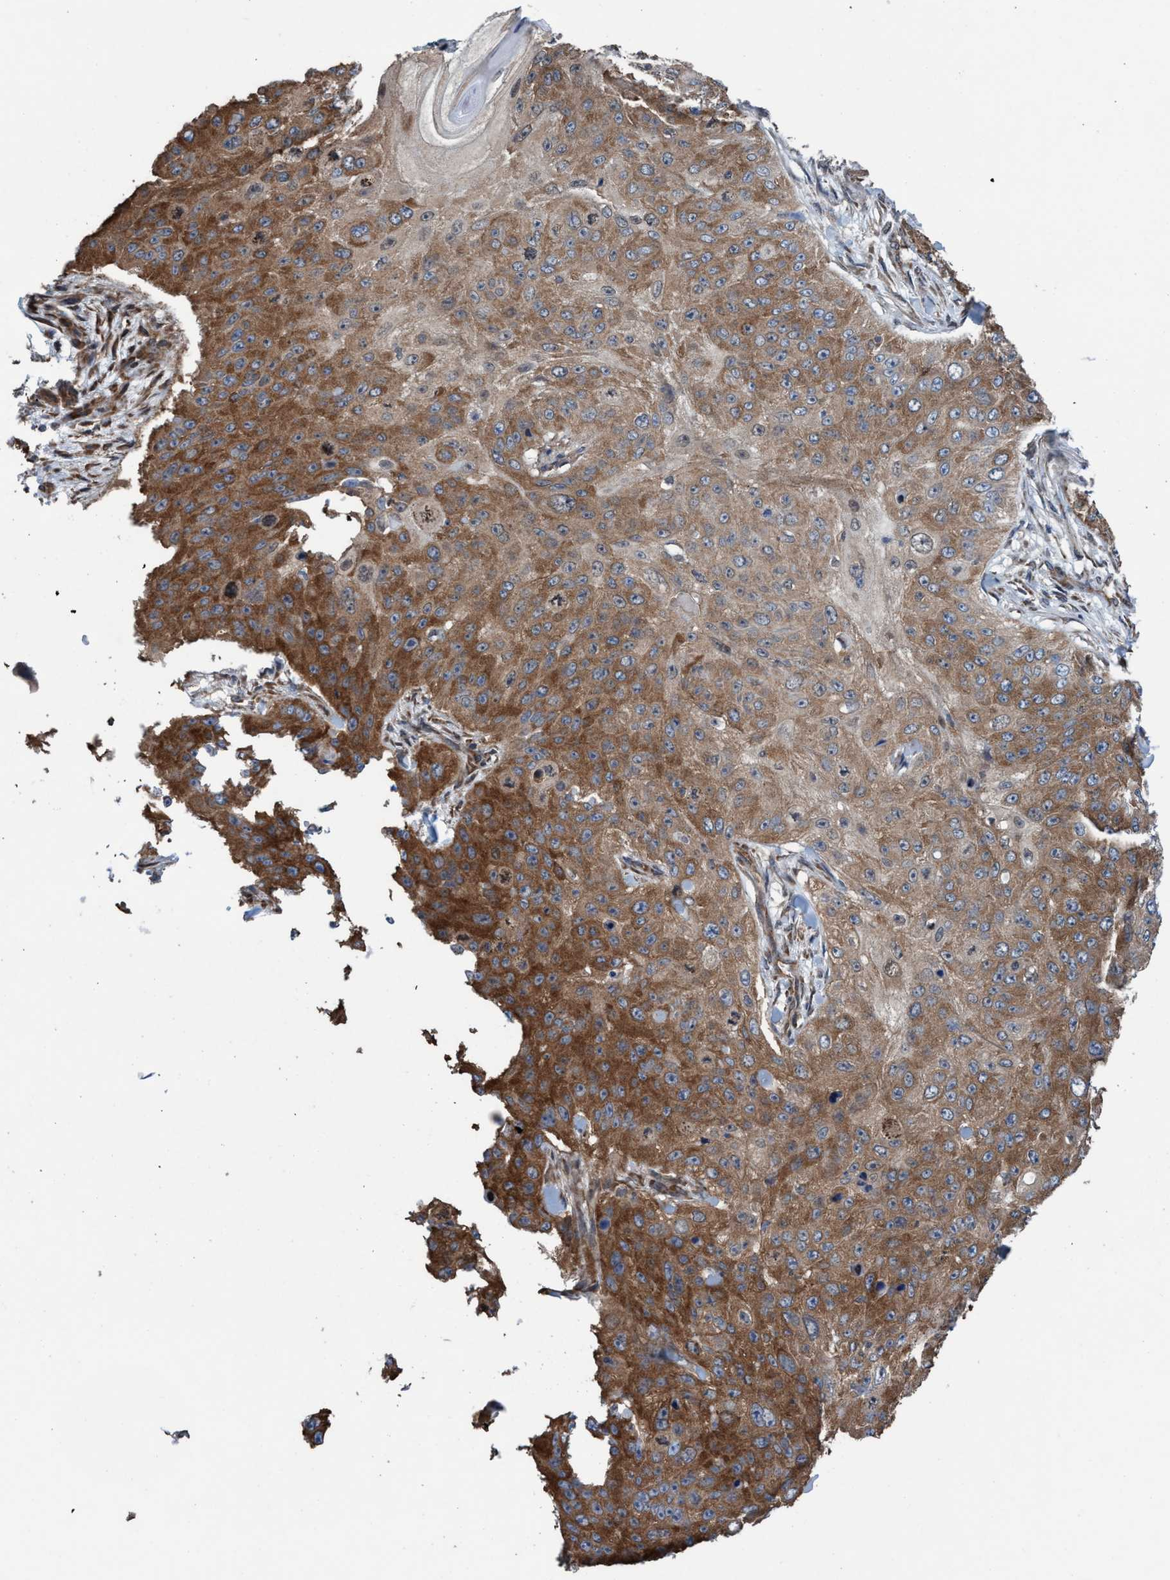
{"staining": {"intensity": "strong", "quantity": ">75%", "location": "cytoplasmic/membranous"}, "tissue": "skin cancer", "cell_type": "Tumor cells", "image_type": "cancer", "snomed": [{"axis": "morphology", "description": "Squamous cell carcinoma, NOS"}, {"axis": "topography", "description": "Skin"}], "caption": "Protein staining exhibits strong cytoplasmic/membranous staining in approximately >75% of tumor cells in skin cancer (squamous cell carcinoma).", "gene": "METAP2", "patient": {"sex": "female", "age": 80}}